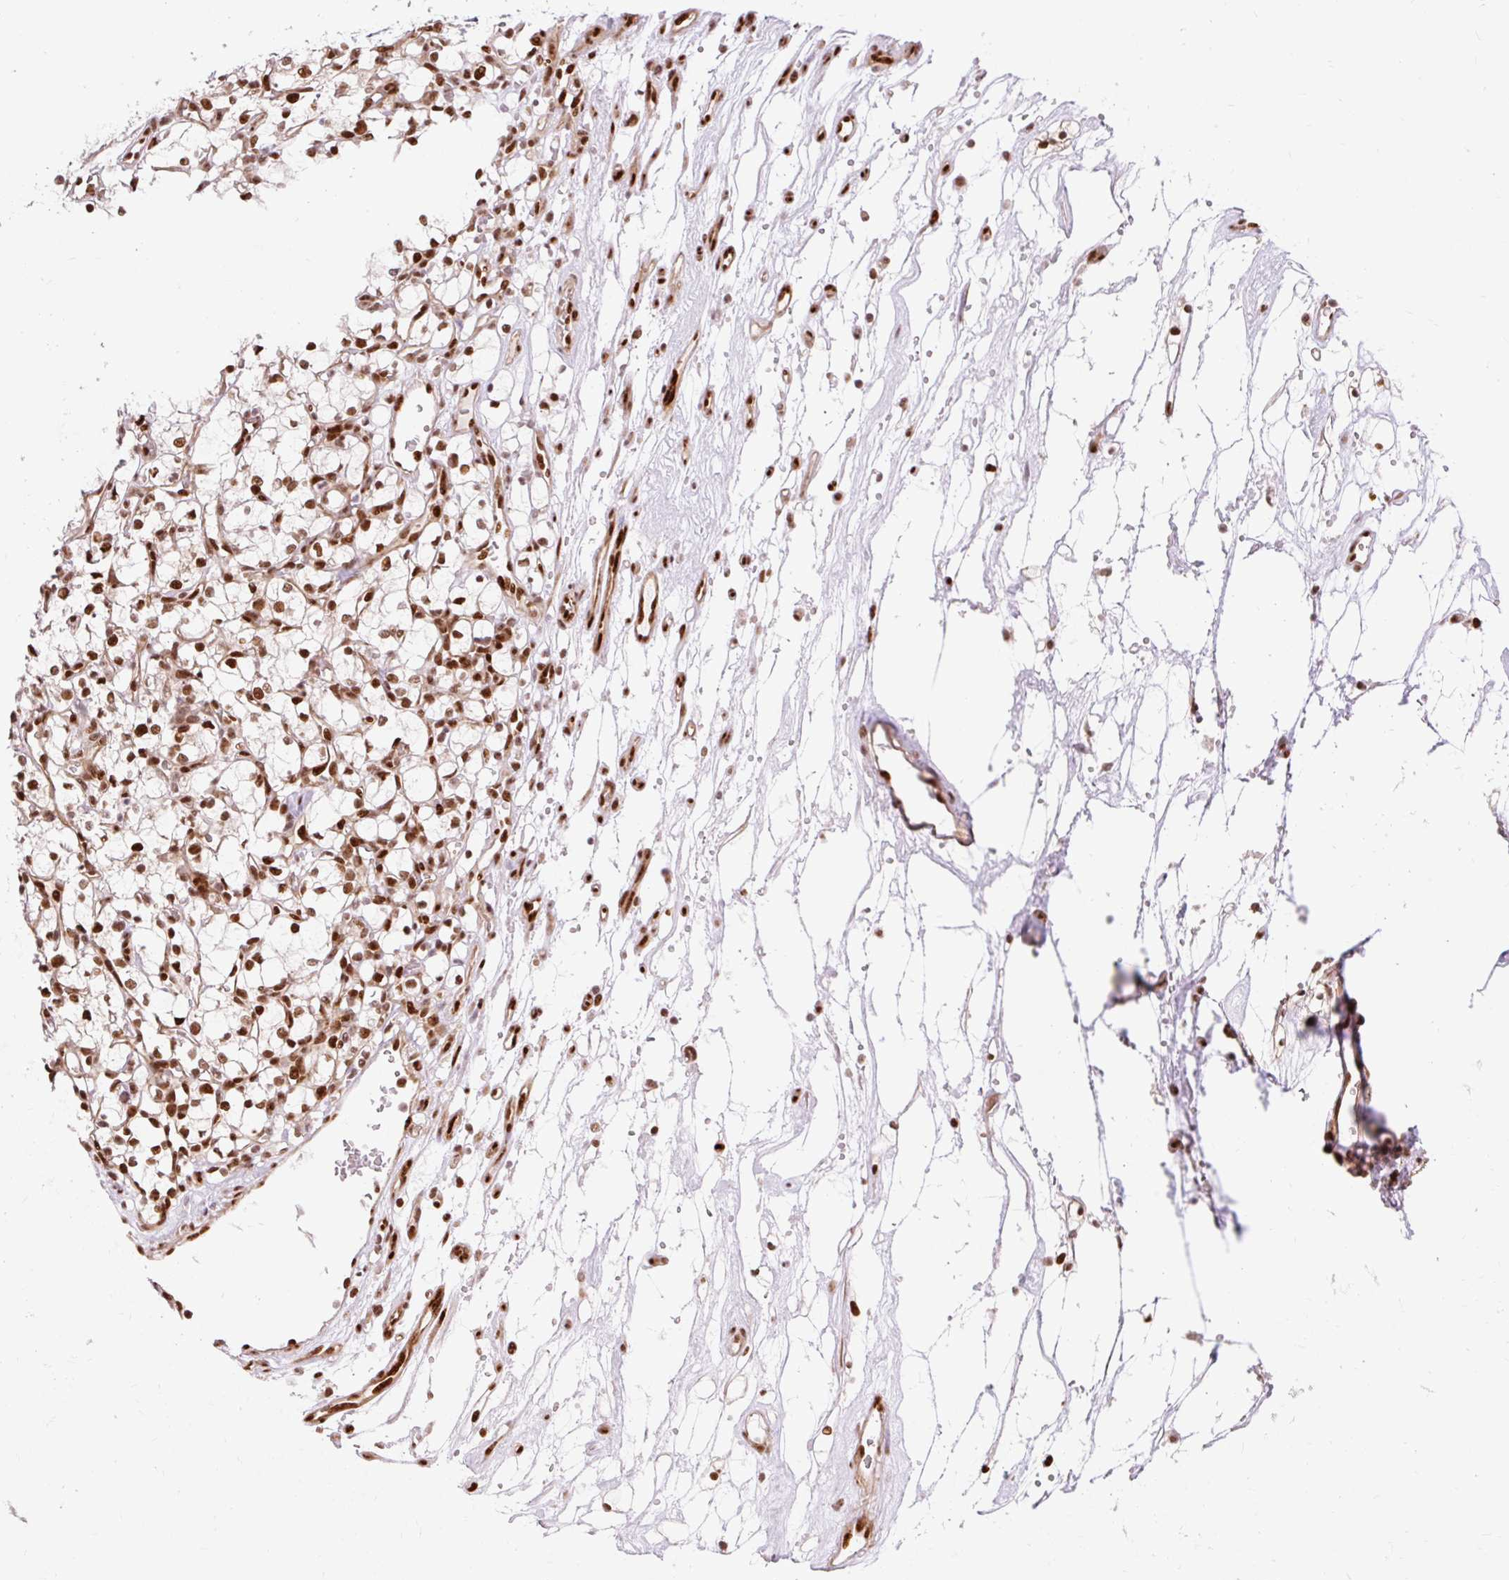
{"staining": {"intensity": "strong", "quantity": ">75%", "location": "nuclear"}, "tissue": "renal cancer", "cell_type": "Tumor cells", "image_type": "cancer", "snomed": [{"axis": "morphology", "description": "Adenocarcinoma, NOS"}, {"axis": "topography", "description": "Kidney"}], "caption": "An image of renal cancer (adenocarcinoma) stained for a protein exhibits strong nuclear brown staining in tumor cells. (Brightfield microscopy of DAB IHC at high magnification).", "gene": "MECOM", "patient": {"sex": "female", "age": 69}}